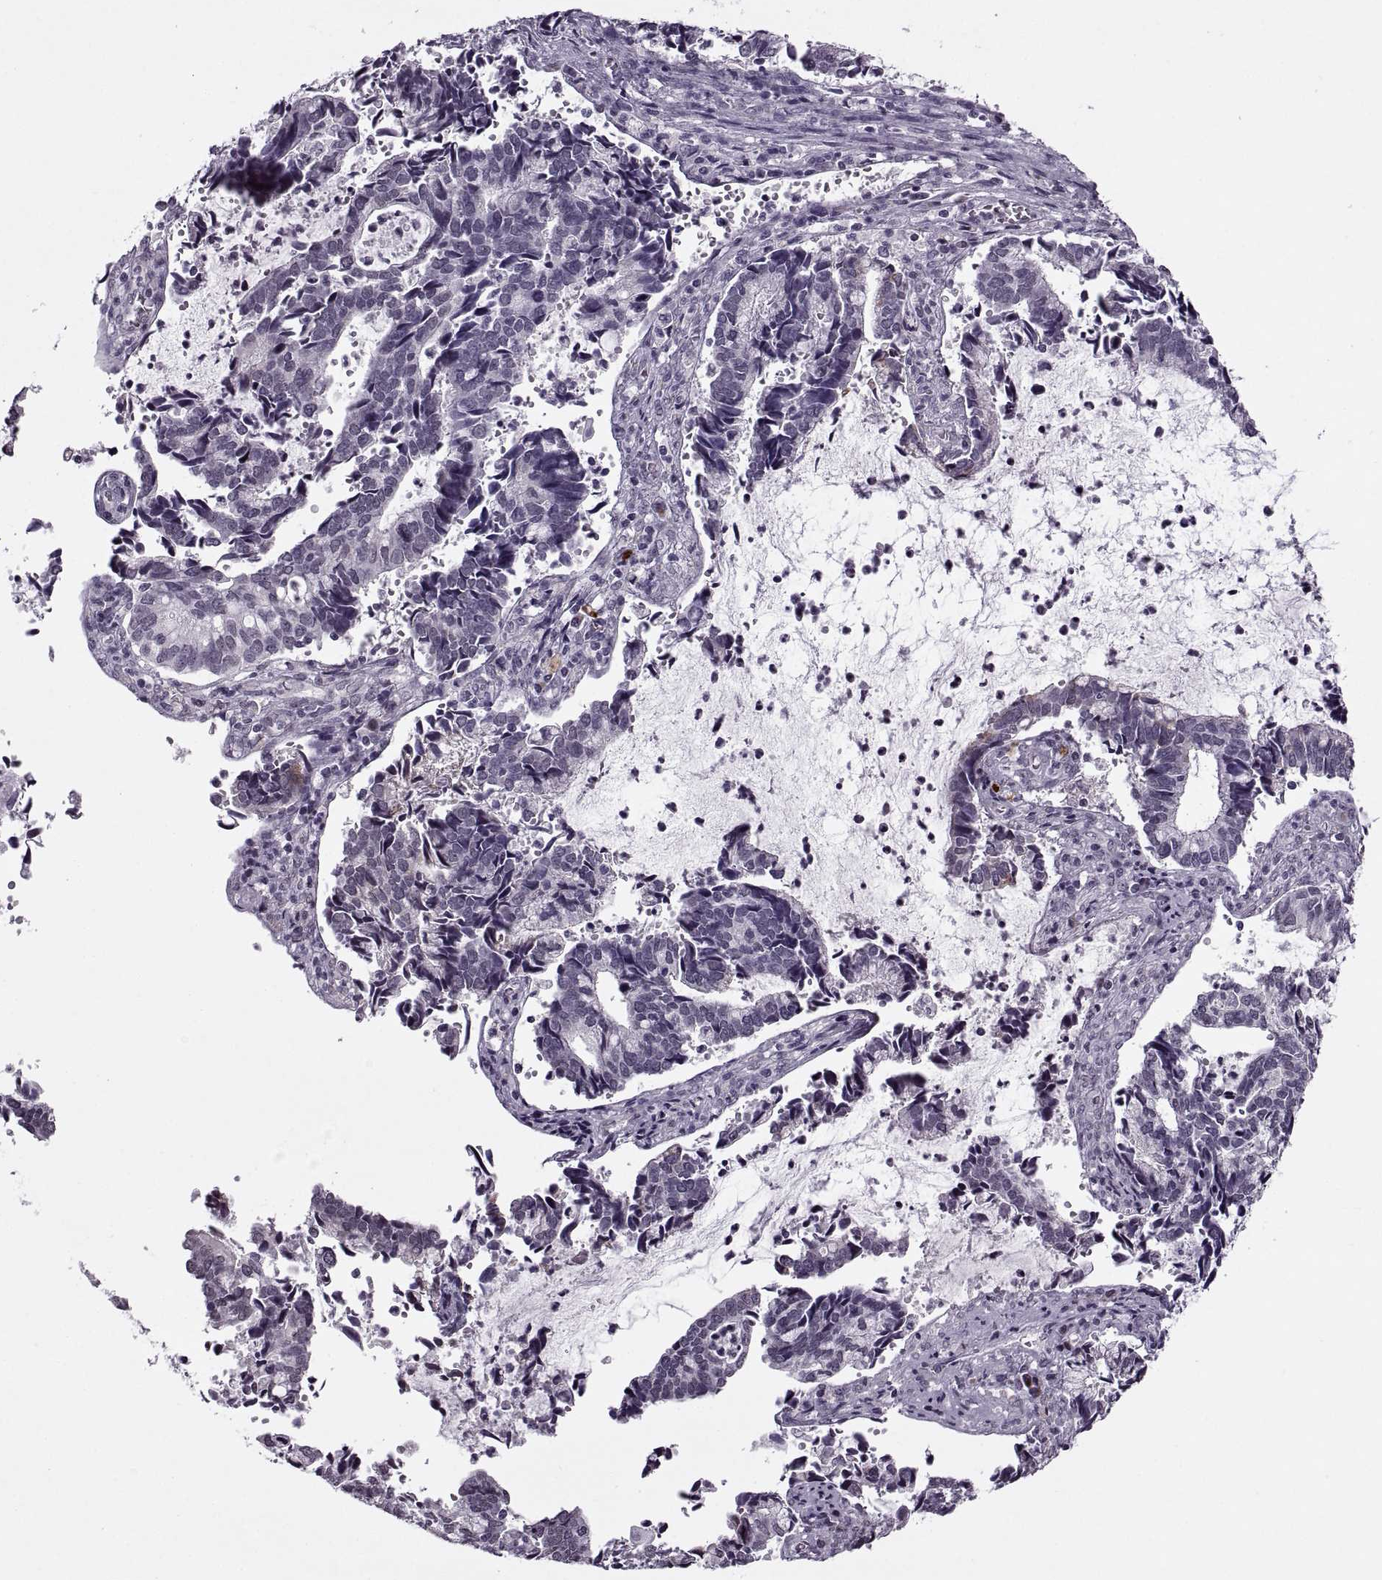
{"staining": {"intensity": "negative", "quantity": "none", "location": "none"}, "tissue": "cervical cancer", "cell_type": "Tumor cells", "image_type": "cancer", "snomed": [{"axis": "morphology", "description": "Adenocarcinoma, NOS"}, {"axis": "topography", "description": "Cervix"}], "caption": "Cervical cancer stained for a protein using IHC exhibits no staining tumor cells.", "gene": "PRSS37", "patient": {"sex": "female", "age": 42}}